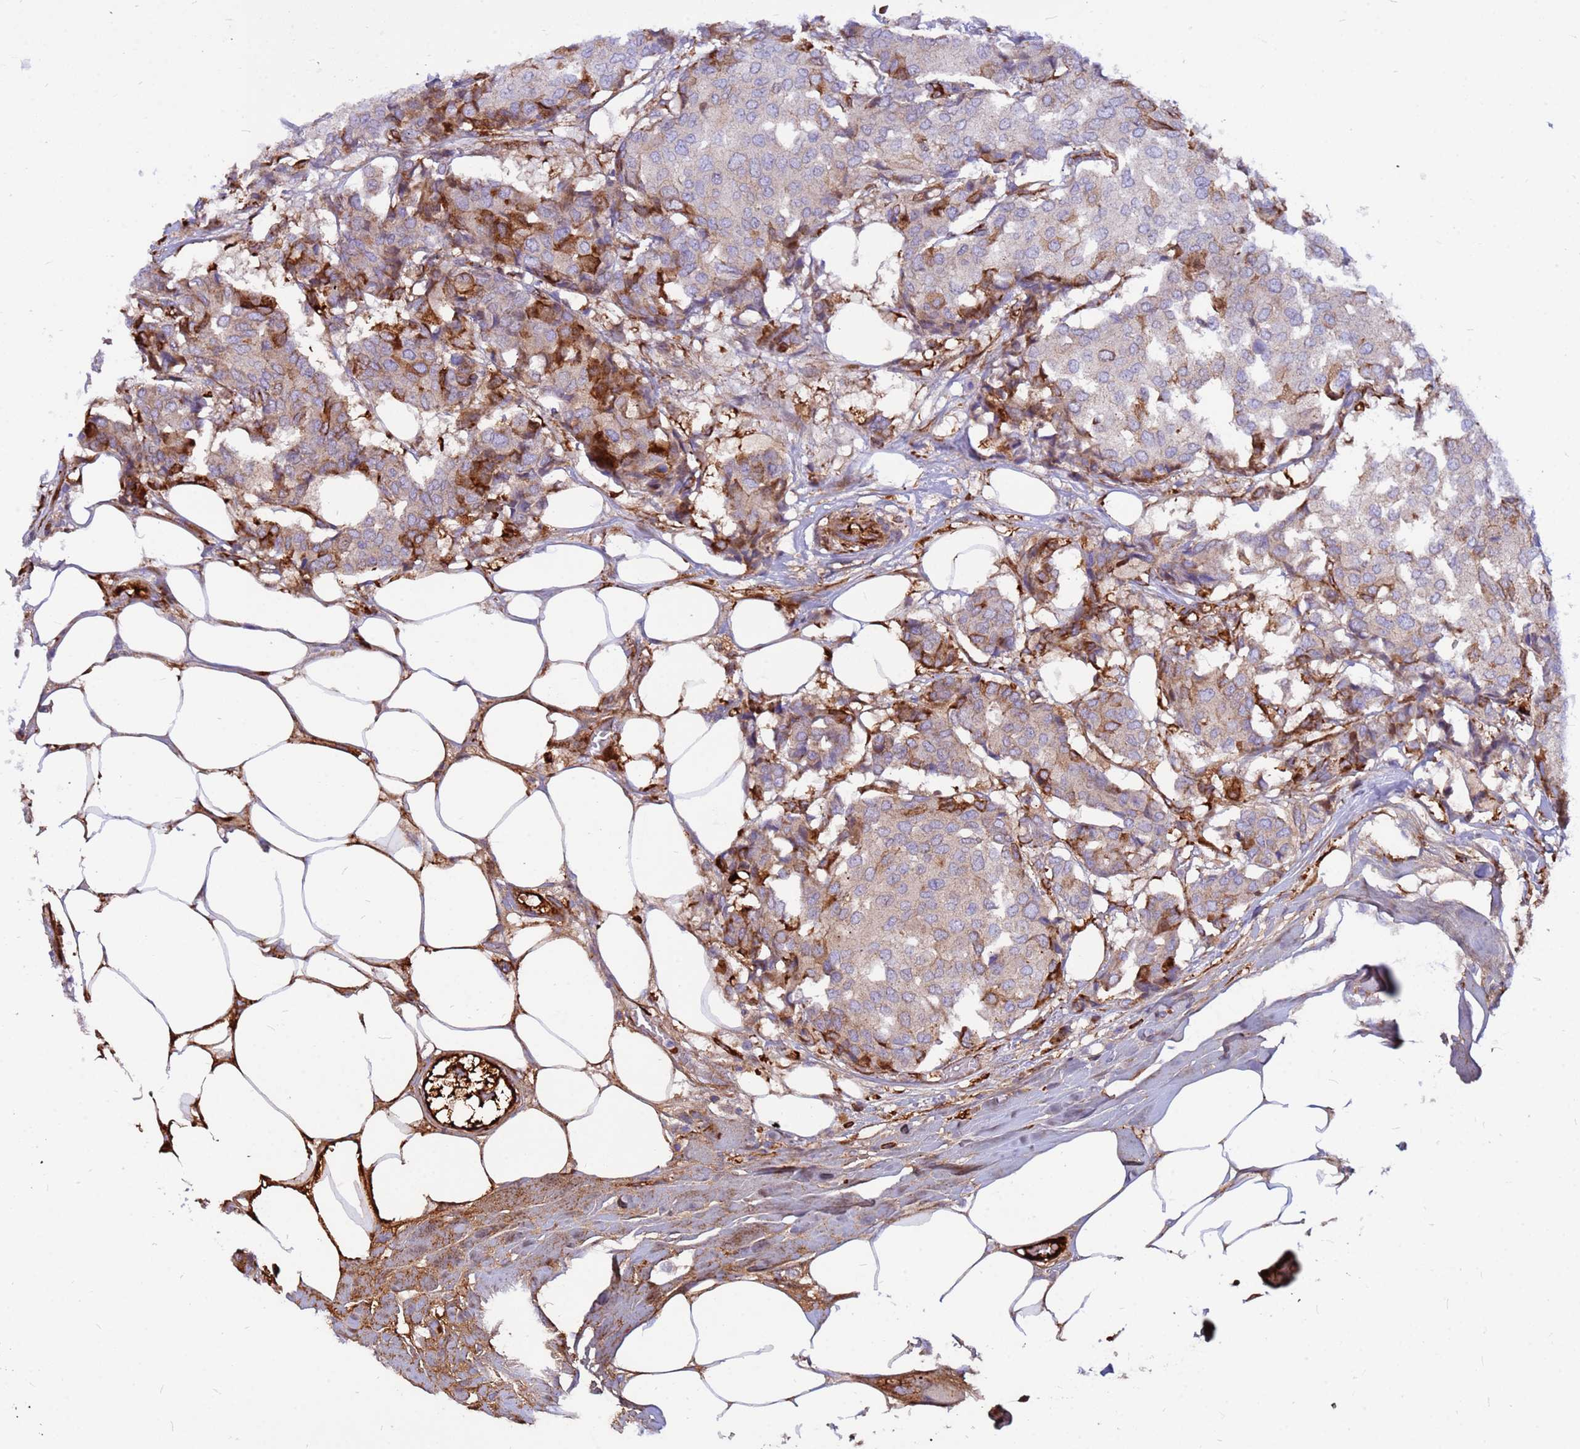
{"staining": {"intensity": "weak", "quantity": "<25%", "location": "cytoplasmic/membranous"}, "tissue": "breast cancer", "cell_type": "Tumor cells", "image_type": "cancer", "snomed": [{"axis": "morphology", "description": "Duct carcinoma"}, {"axis": "topography", "description": "Breast"}], "caption": "Breast infiltrating ductal carcinoma stained for a protein using IHC demonstrates no positivity tumor cells.", "gene": "CRHBP", "patient": {"sex": "female", "age": 75}}